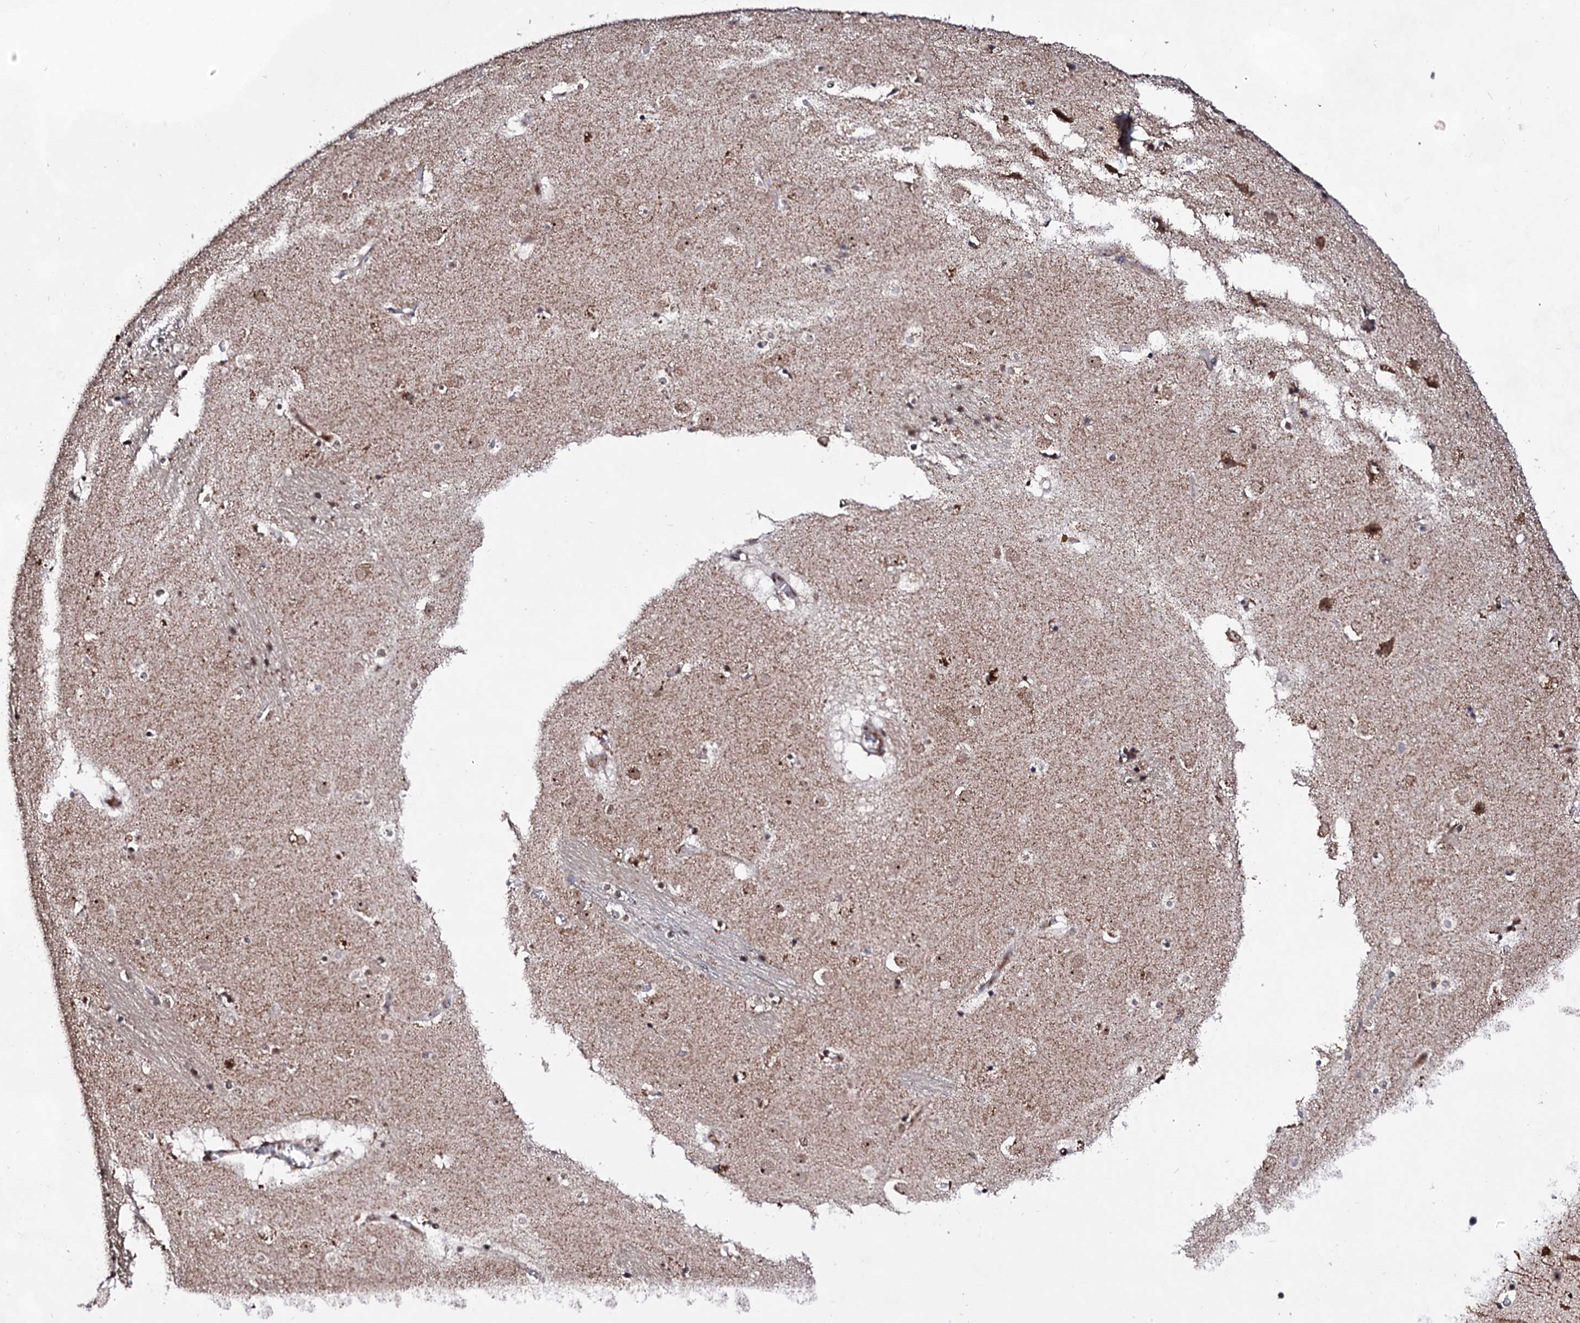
{"staining": {"intensity": "moderate", "quantity": "<25%", "location": "nuclear"}, "tissue": "caudate", "cell_type": "Glial cells", "image_type": "normal", "snomed": [{"axis": "morphology", "description": "Normal tissue, NOS"}, {"axis": "topography", "description": "Lateral ventricle wall"}], "caption": "Immunohistochemistry (IHC) histopathology image of benign caudate: caudate stained using immunohistochemistry (IHC) exhibits low levels of moderate protein expression localized specifically in the nuclear of glial cells, appearing as a nuclear brown color.", "gene": "EXOSC10", "patient": {"sex": "male", "age": 70}}